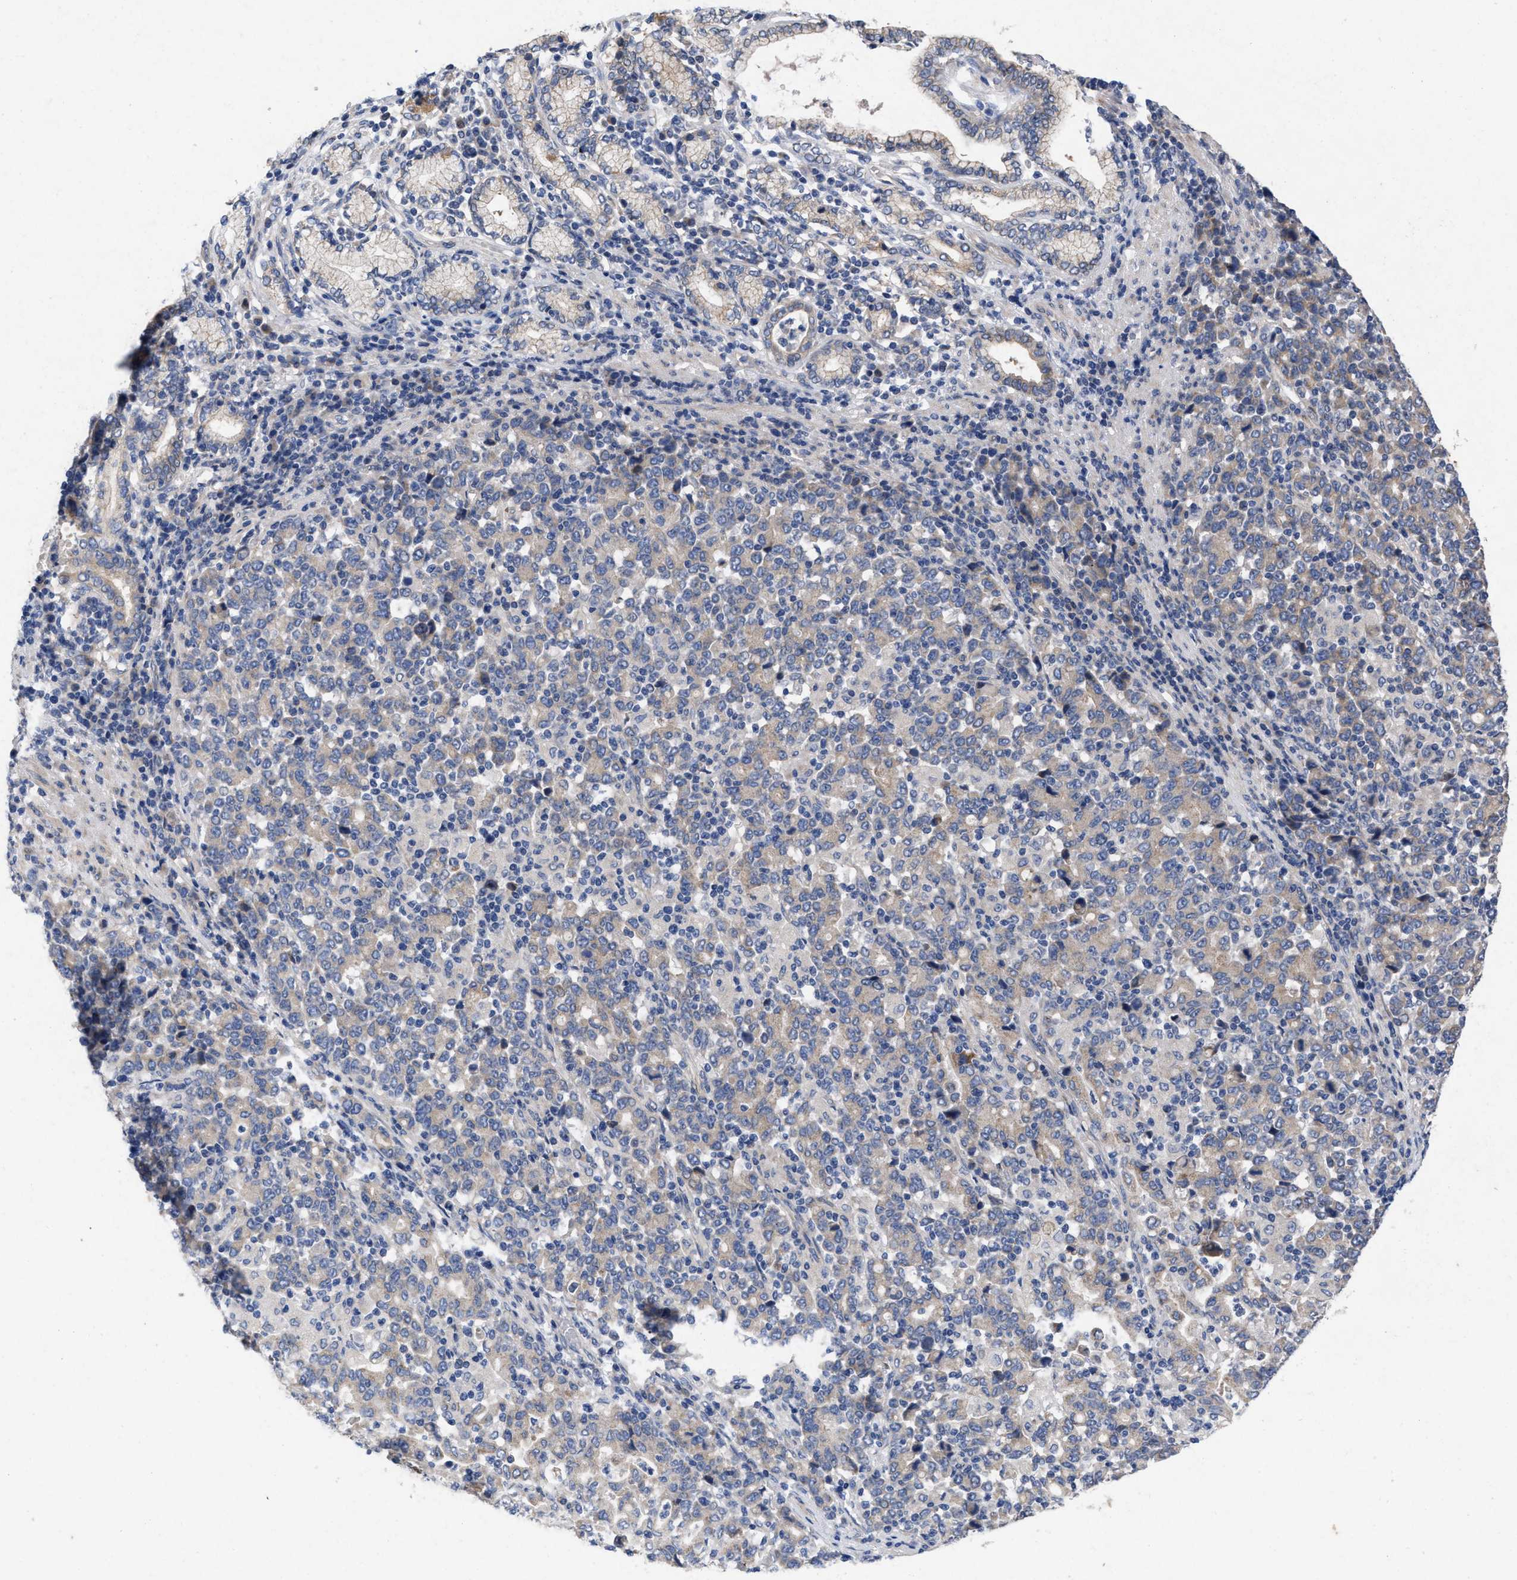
{"staining": {"intensity": "weak", "quantity": "25%-75%", "location": "cytoplasmic/membranous"}, "tissue": "stomach cancer", "cell_type": "Tumor cells", "image_type": "cancer", "snomed": [{"axis": "morphology", "description": "Adenocarcinoma, NOS"}, {"axis": "topography", "description": "Stomach, upper"}], "caption": "DAB (3,3'-diaminobenzidine) immunohistochemical staining of human adenocarcinoma (stomach) displays weak cytoplasmic/membranous protein positivity in about 25%-75% of tumor cells.", "gene": "VIP", "patient": {"sex": "male", "age": 69}}